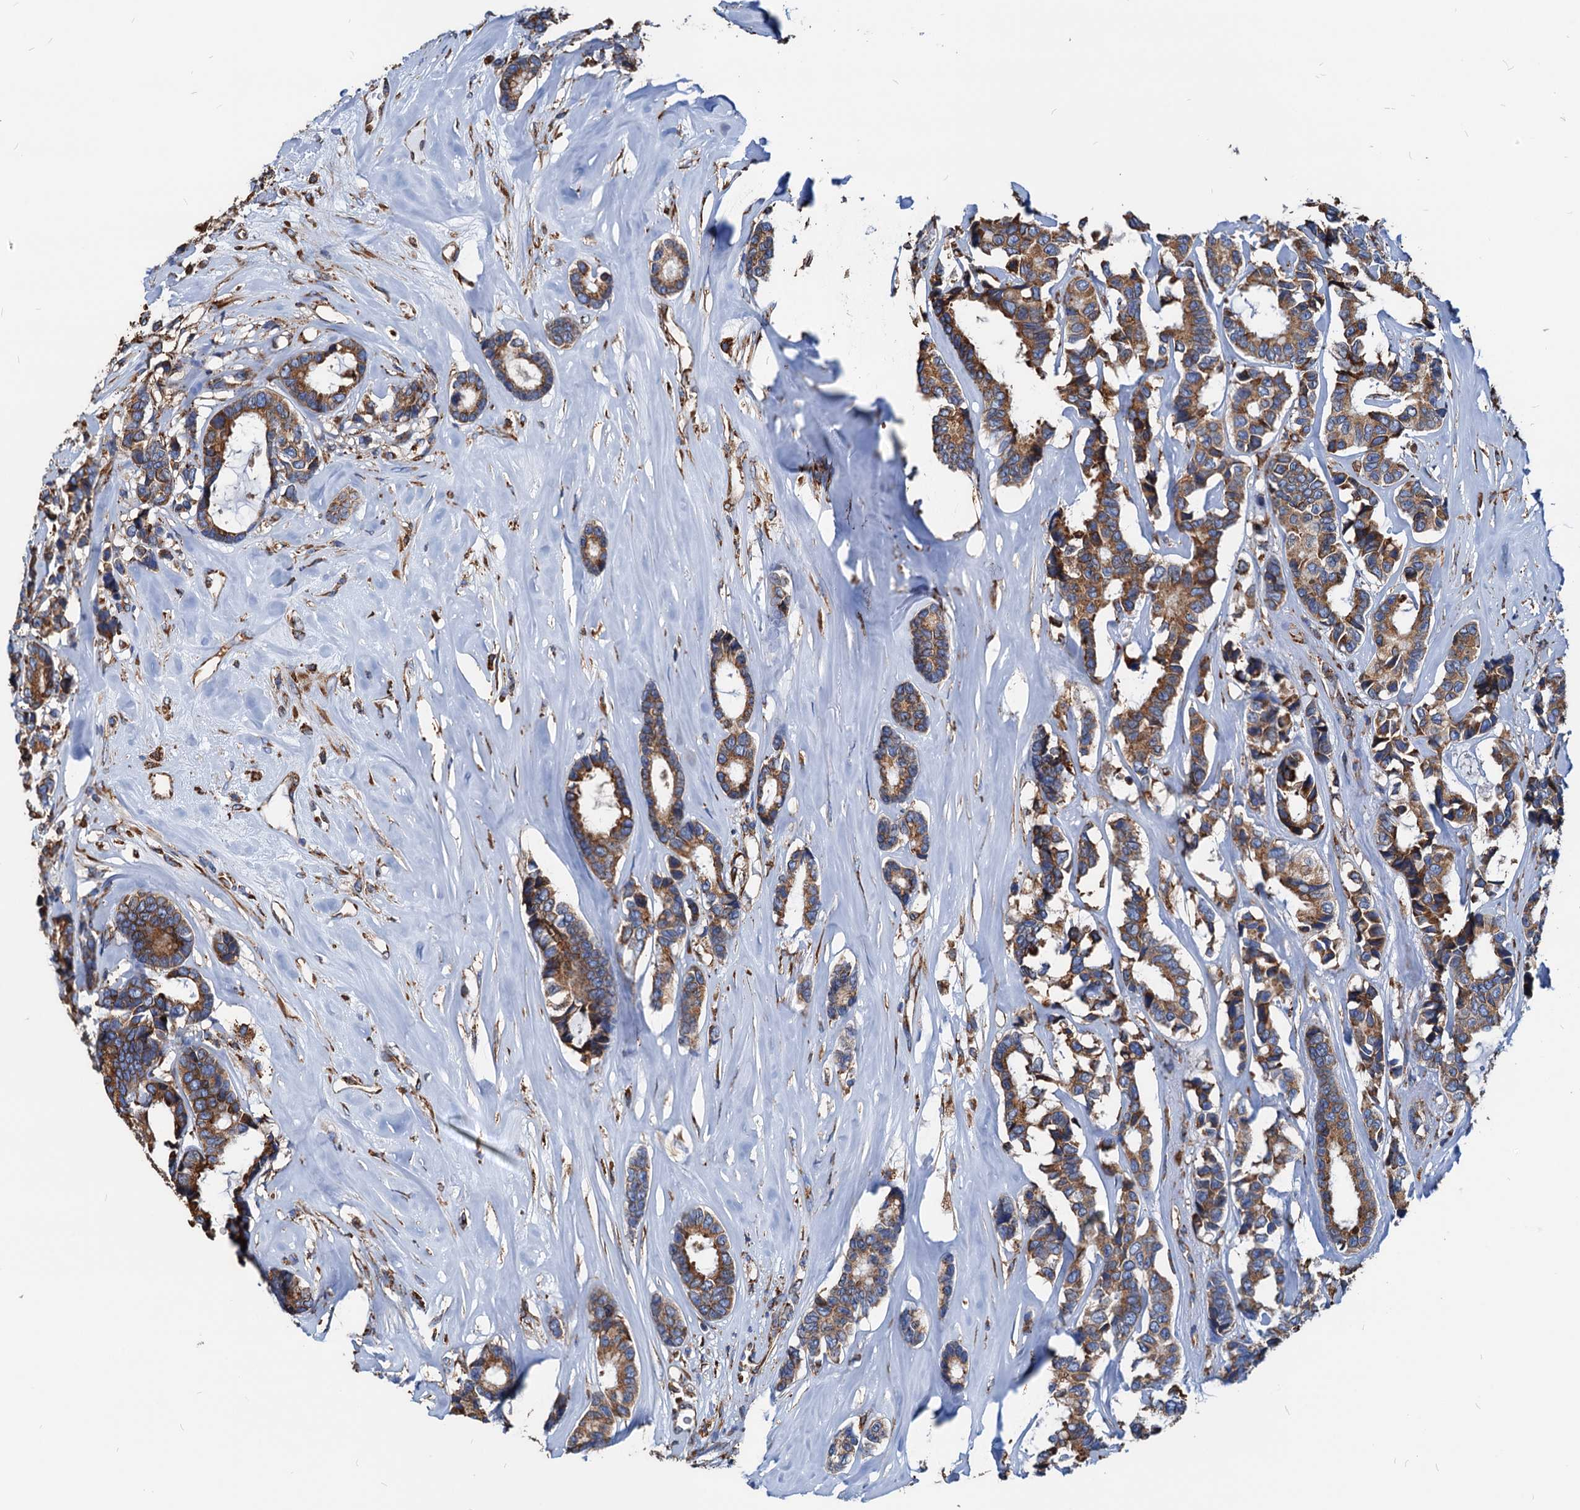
{"staining": {"intensity": "moderate", "quantity": ">75%", "location": "cytoplasmic/membranous"}, "tissue": "breast cancer", "cell_type": "Tumor cells", "image_type": "cancer", "snomed": [{"axis": "morphology", "description": "Duct carcinoma"}, {"axis": "topography", "description": "Breast"}], "caption": "The photomicrograph demonstrates a brown stain indicating the presence of a protein in the cytoplasmic/membranous of tumor cells in breast cancer (intraductal carcinoma). (brown staining indicates protein expression, while blue staining denotes nuclei).", "gene": "HSPA5", "patient": {"sex": "female", "age": 87}}